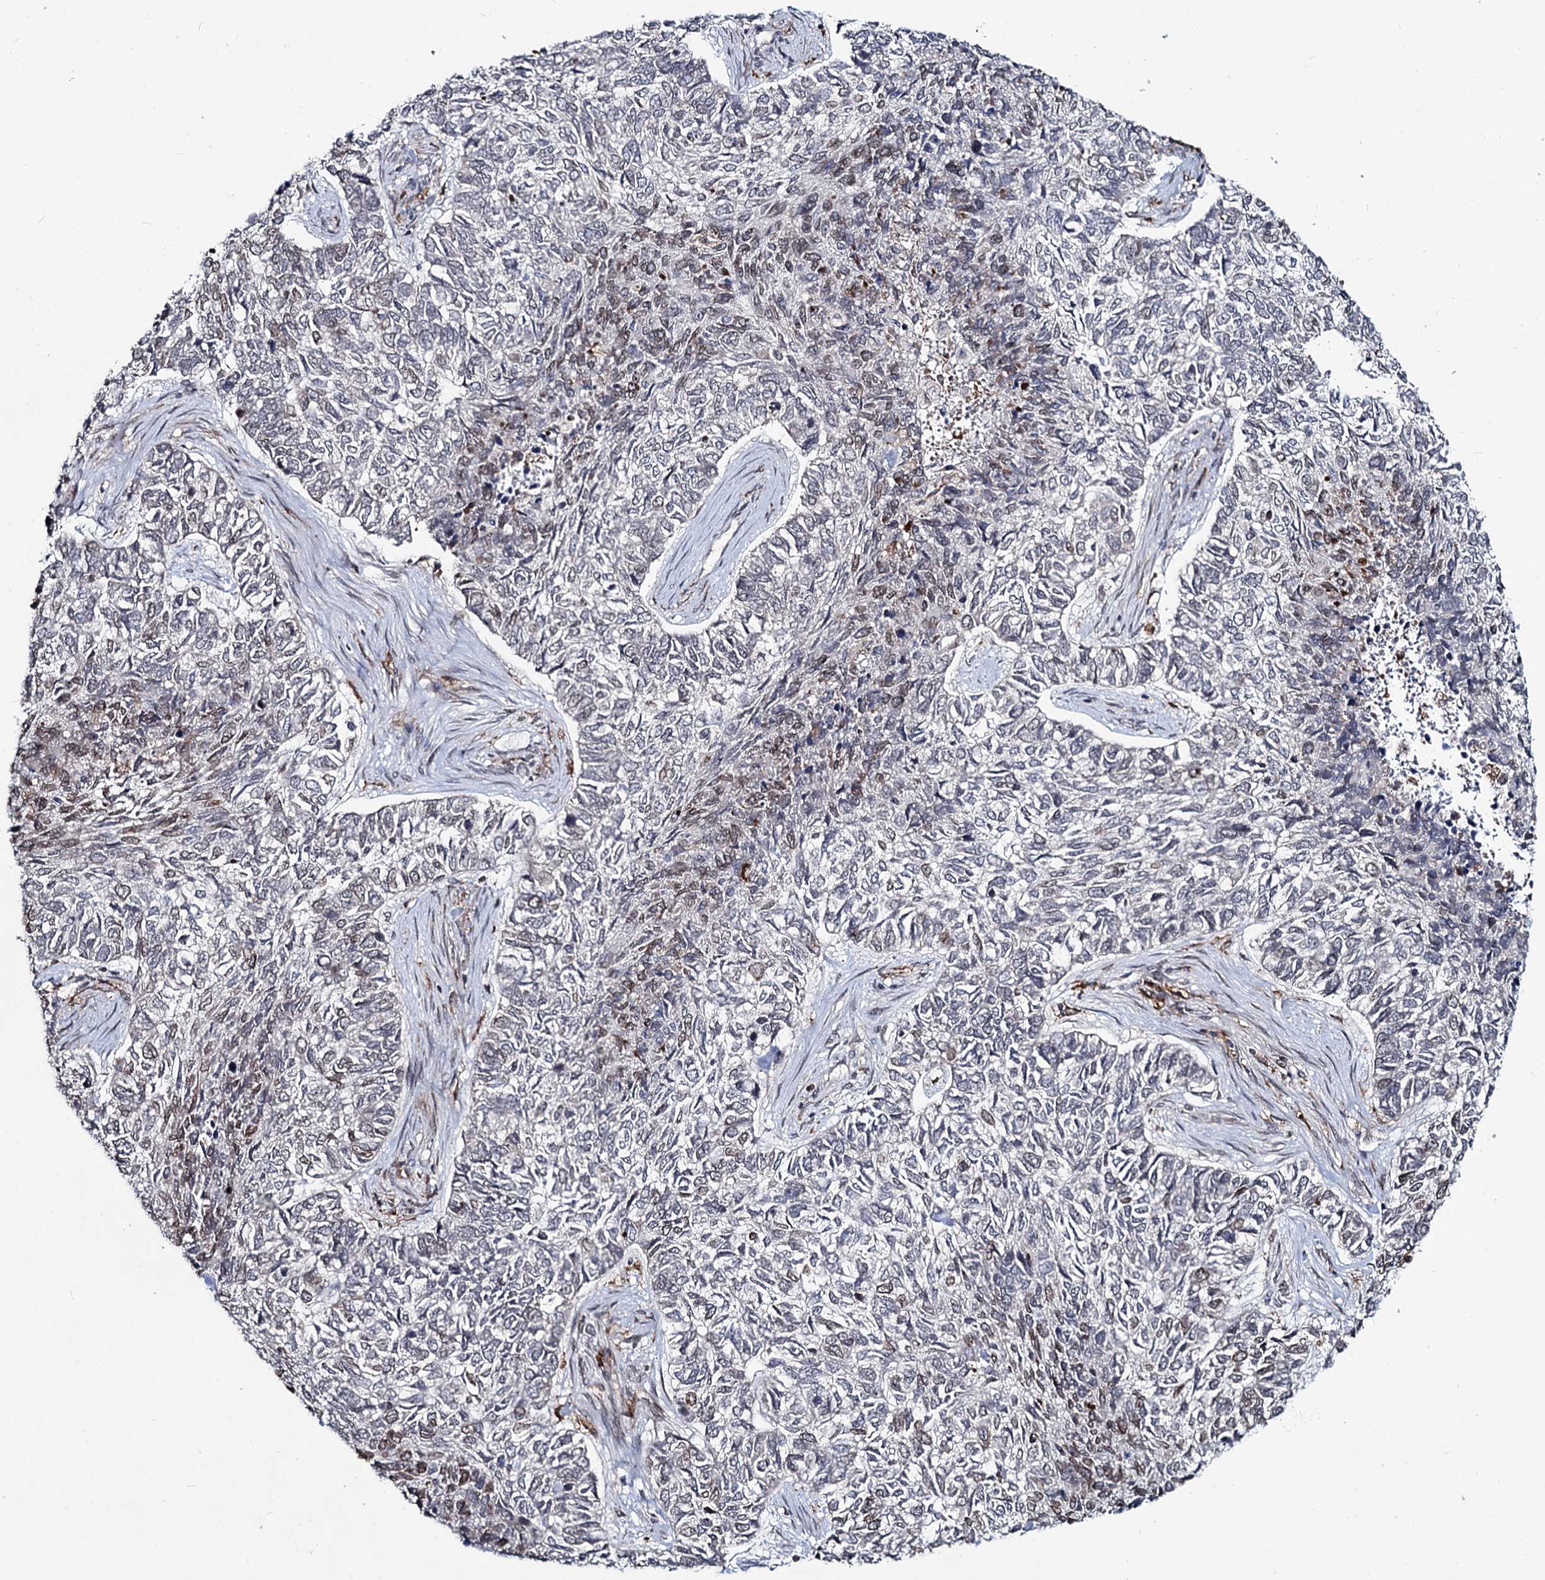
{"staining": {"intensity": "moderate", "quantity": "25%-75%", "location": "cytoplasmic/membranous,nuclear"}, "tissue": "skin cancer", "cell_type": "Tumor cells", "image_type": "cancer", "snomed": [{"axis": "morphology", "description": "Basal cell carcinoma"}, {"axis": "topography", "description": "Skin"}], "caption": "Skin cancer (basal cell carcinoma) stained with DAB immunohistochemistry (IHC) shows medium levels of moderate cytoplasmic/membranous and nuclear positivity in approximately 25%-75% of tumor cells.", "gene": "RNF6", "patient": {"sex": "female", "age": 65}}